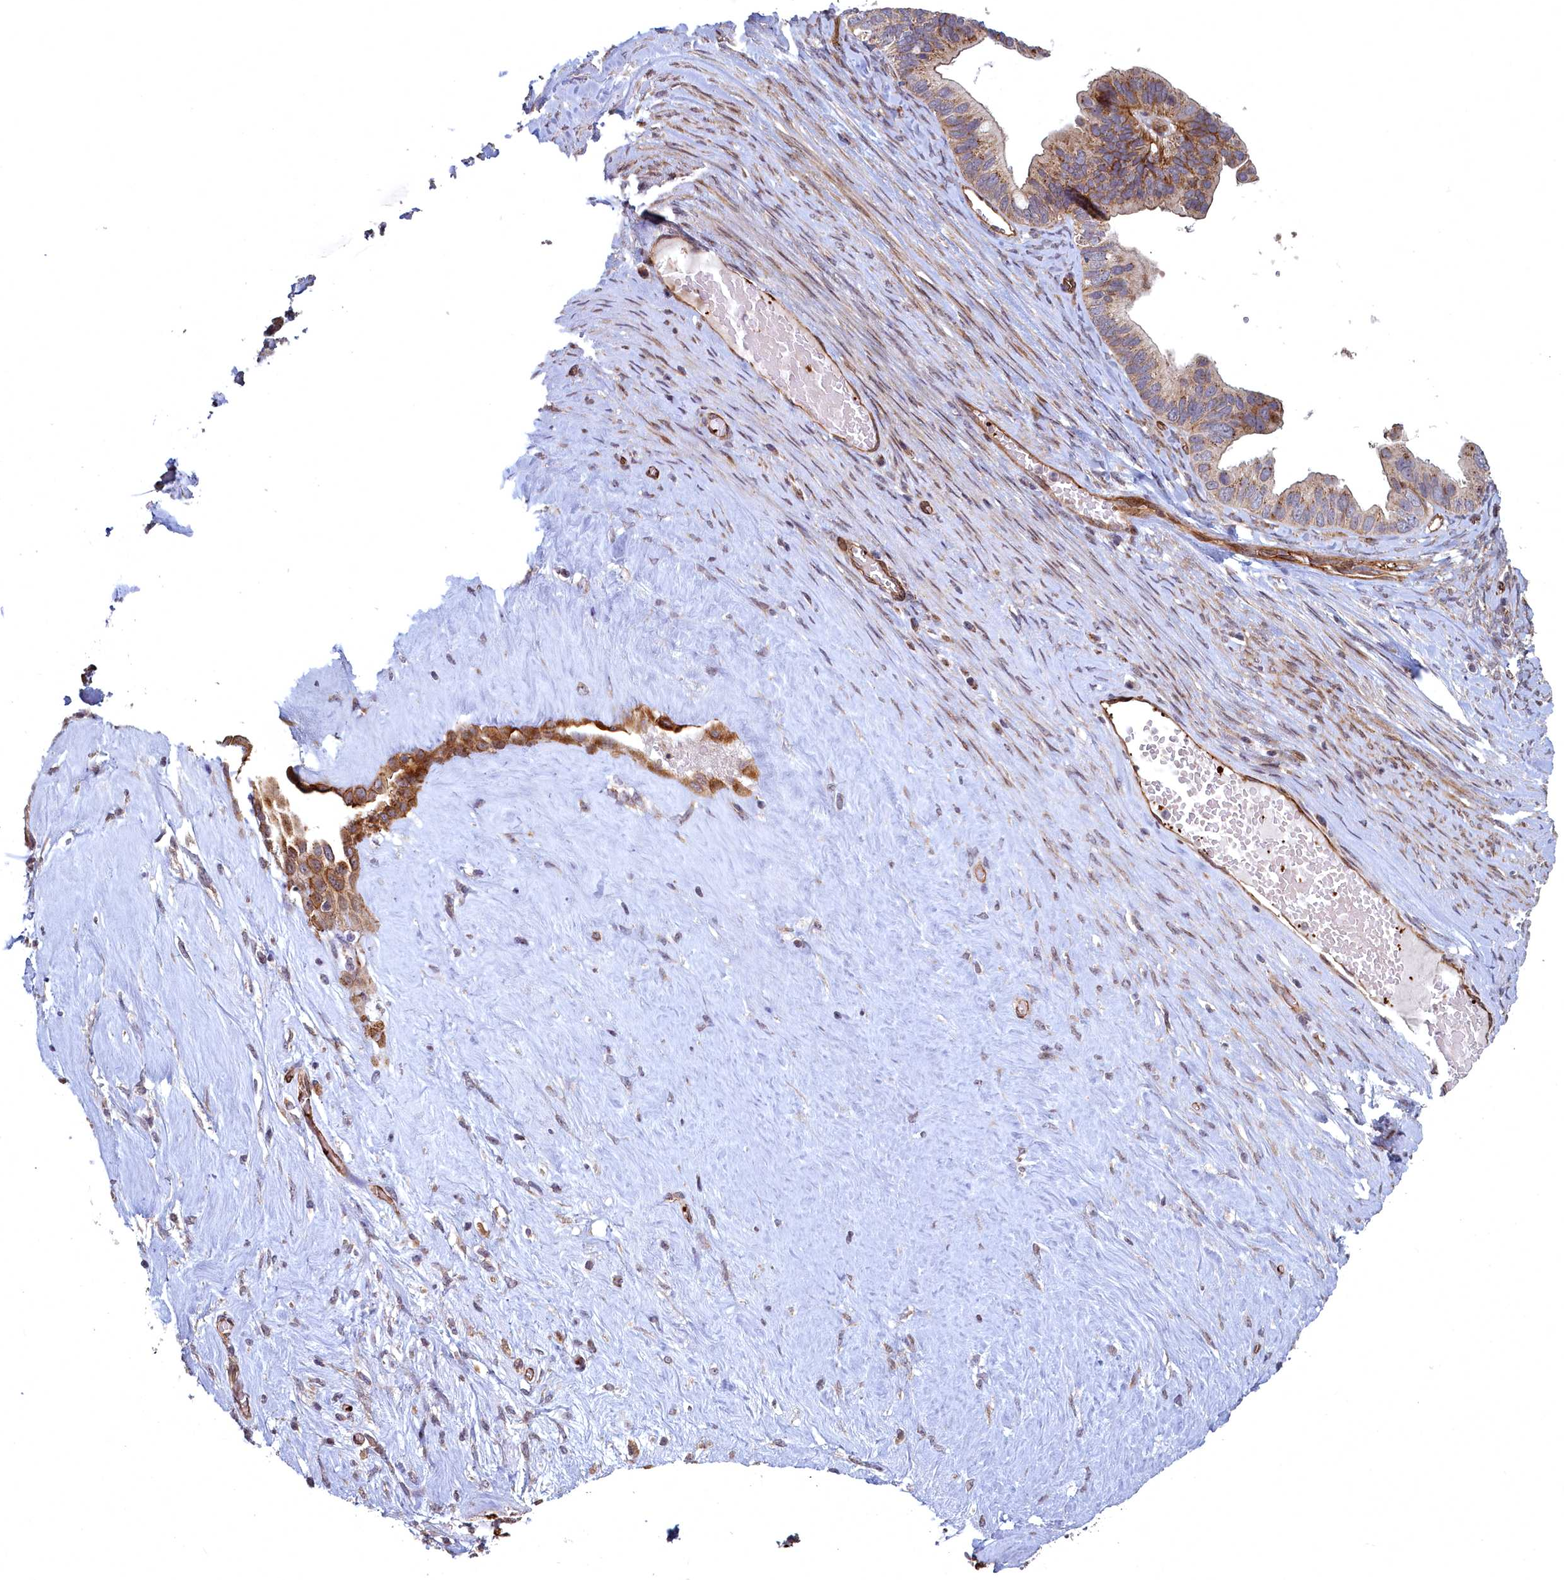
{"staining": {"intensity": "moderate", "quantity": ">75%", "location": "cytoplasmic/membranous"}, "tissue": "ovarian cancer", "cell_type": "Tumor cells", "image_type": "cancer", "snomed": [{"axis": "morphology", "description": "Cystadenocarcinoma, serous, NOS"}, {"axis": "topography", "description": "Ovary"}], "caption": "Protein expression analysis of ovarian serous cystadenocarcinoma demonstrates moderate cytoplasmic/membranous positivity in about >75% of tumor cells.", "gene": "TSPYL4", "patient": {"sex": "female", "age": 56}}